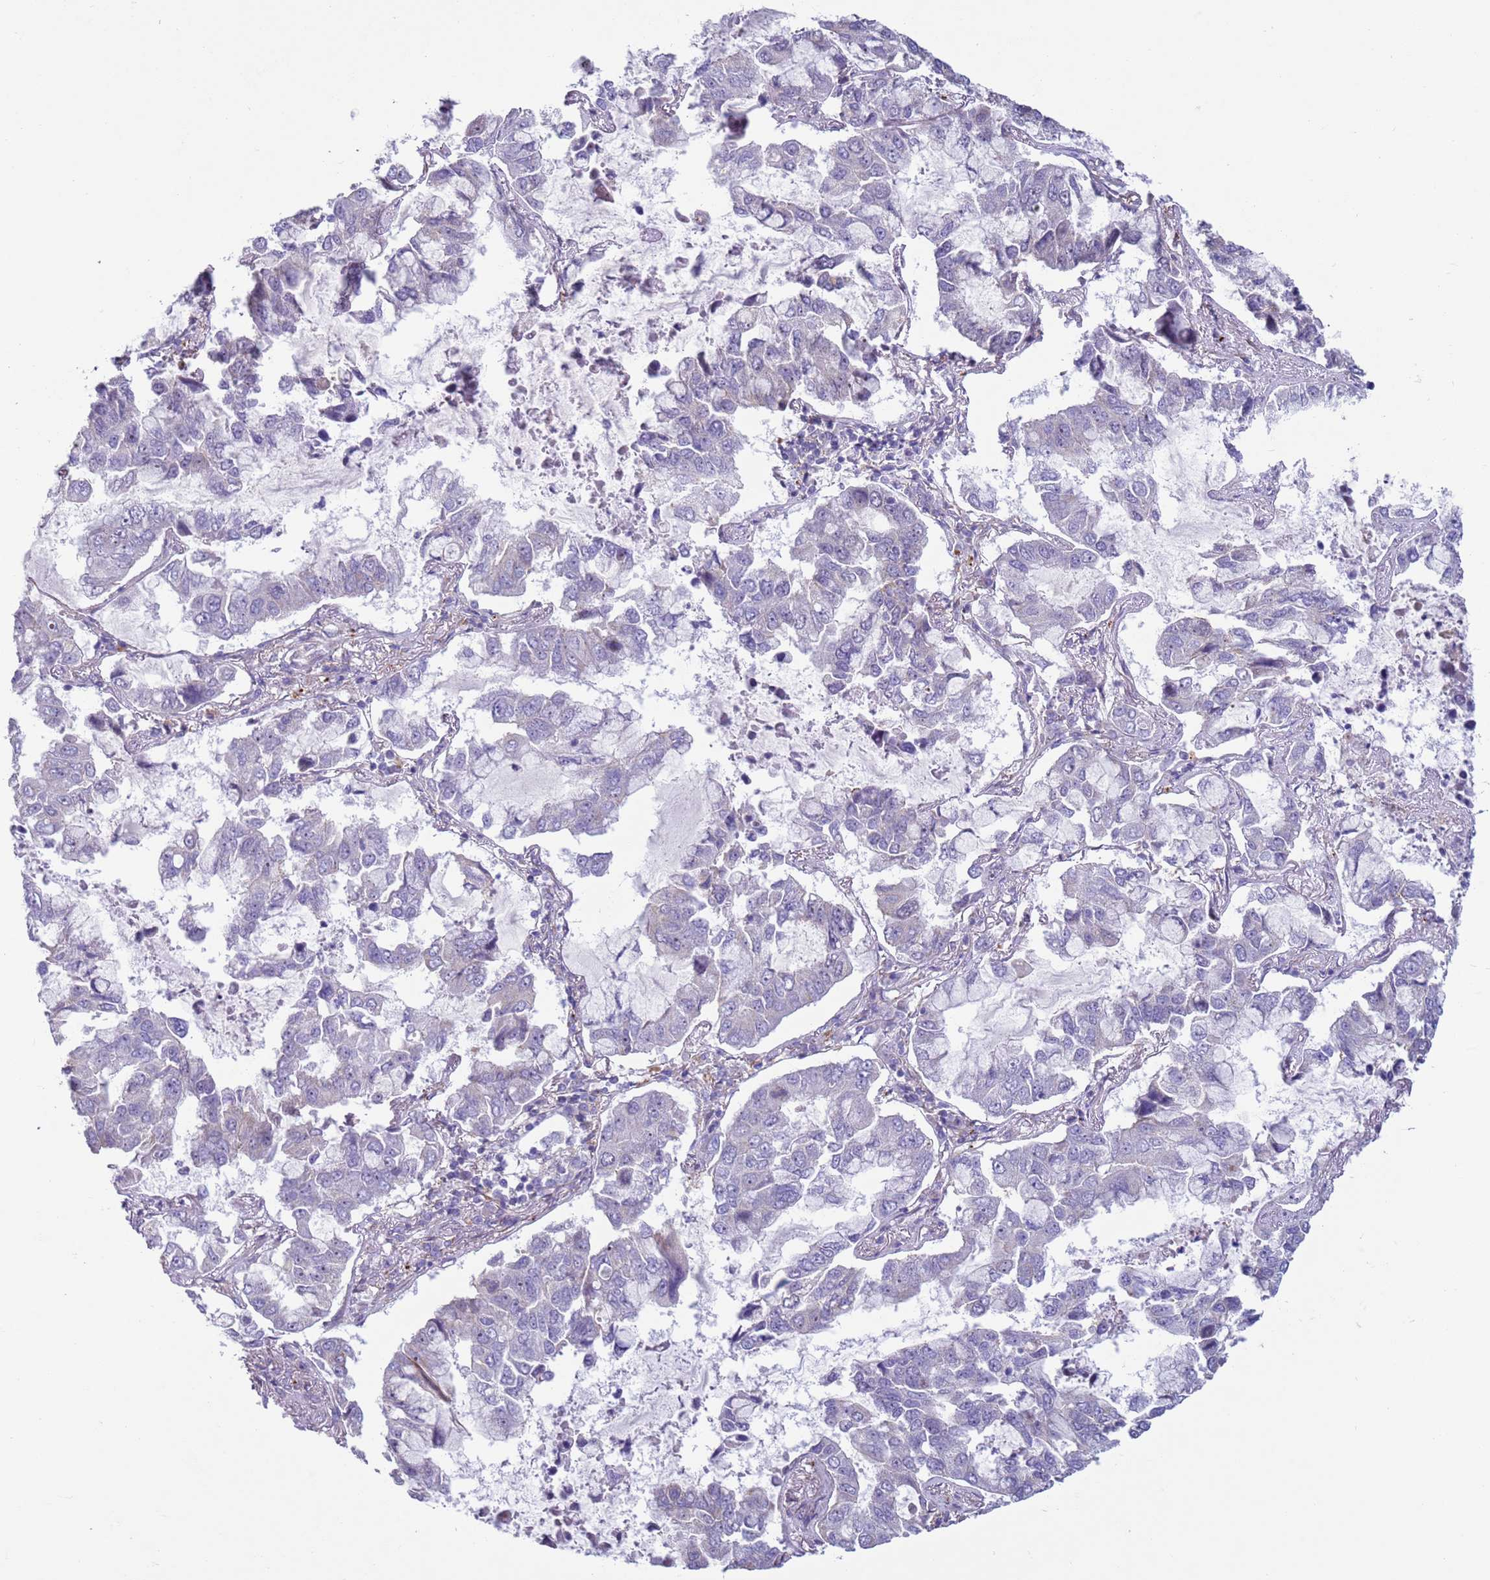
{"staining": {"intensity": "negative", "quantity": "none", "location": "none"}, "tissue": "lung cancer", "cell_type": "Tumor cells", "image_type": "cancer", "snomed": [{"axis": "morphology", "description": "Adenocarcinoma, NOS"}, {"axis": "topography", "description": "Lung"}], "caption": "DAB (3,3'-diaminobenzidine) immunohistochemical staining of lung adenocarcinoma demonstrates no significant positivity in tumor cells.", "gene": "HEATR1", "patient": {"sex": "male", "age": 64}}